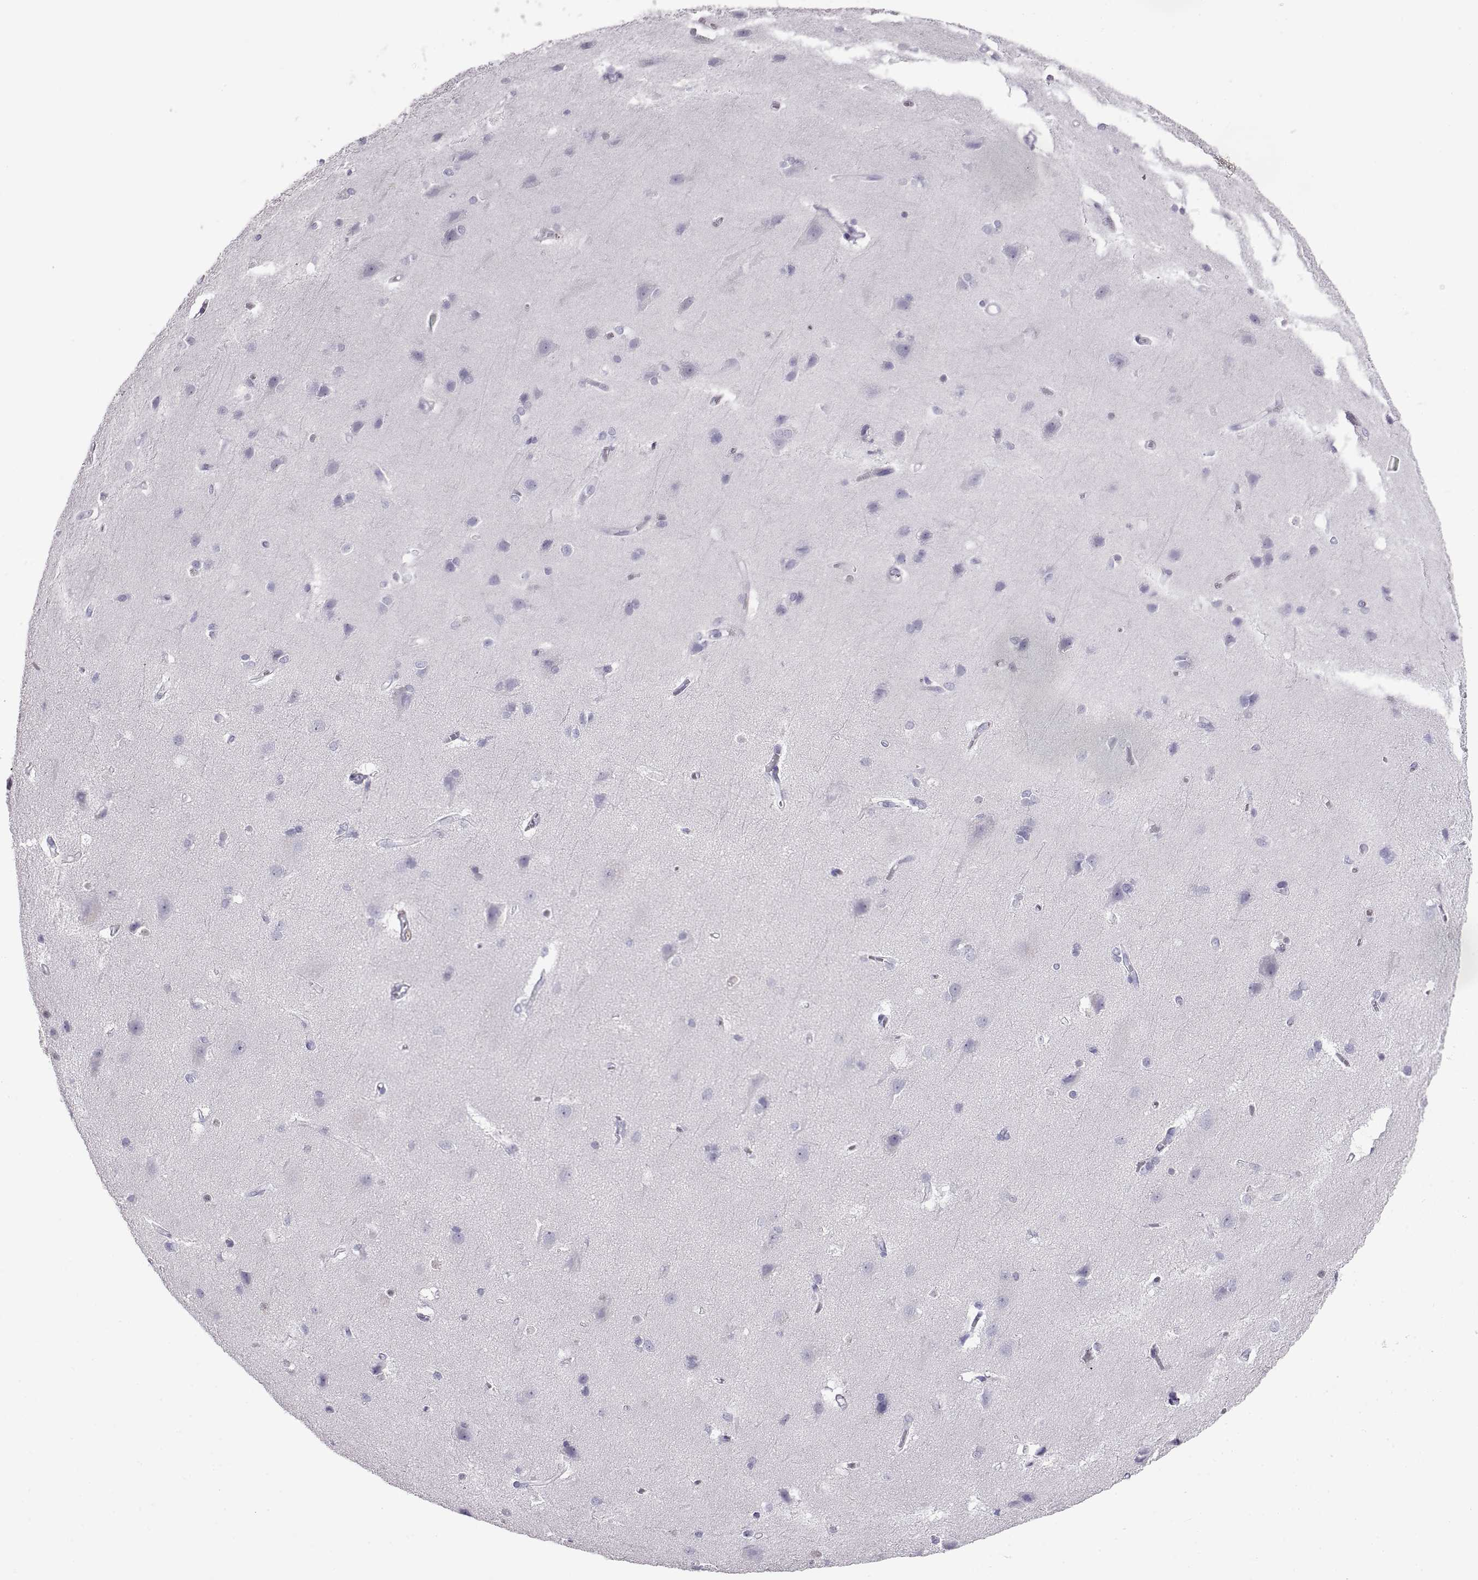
{"staining": {"intensity": "negative", "quantity": "none", "location": "none"}, "tissue": "cerebral cortex", "cell_type": "Endothelial cells", "image_type": "normal", "snomed": [{"axis": "morphology", "description": "Normal tissue, NOS"}, {"axis": "topography", "description": "Cerebral cortex"}], "caption": "Endothelial cells show no significant positivity in unremarkable cerebral cortex.", "gene": "RLBP1", "patient": {"sex": "male", "age": 37}}